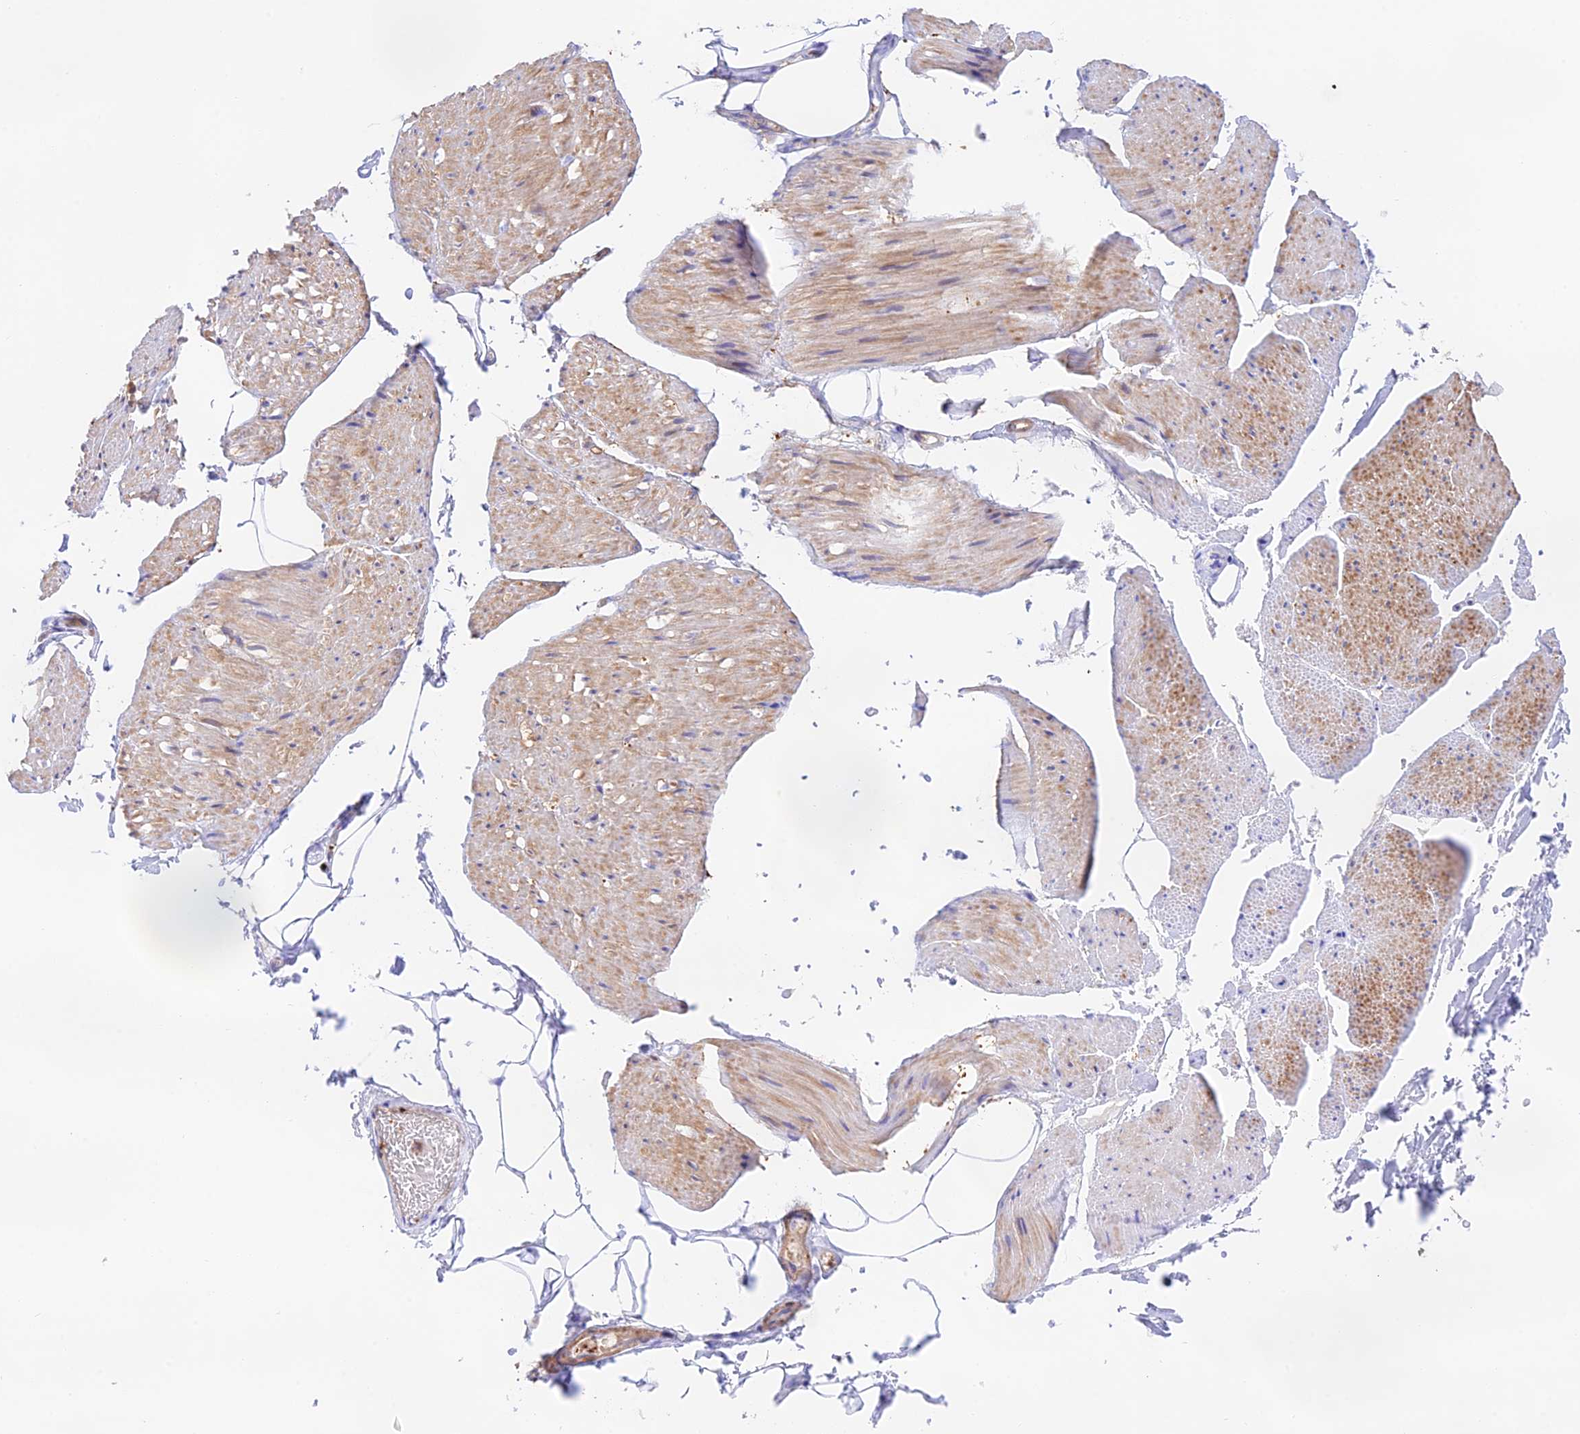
{"staining": {"intensity": "negative", "quantity": "none", "location": "none"}, "tissue": "adipose tissue", "cell_type": "Adipocytes", "image_type": "normal", "snomed": [{"axis": "morphology", "description": "Normal tissue, NOS"}, {"axis": "morphology", "description": "Adenocarcinoma, Low grade"}, {"axis": "topography", "description": "Prostate"}, {"axis": "topography", "description": "Peripheral nerve tissue"}], "caption": "The micrograph shows no staining of adipocytes in benign adipose tissue.", "gene": "DENND1C", "patient": {"sex": "male", "age": 63}}